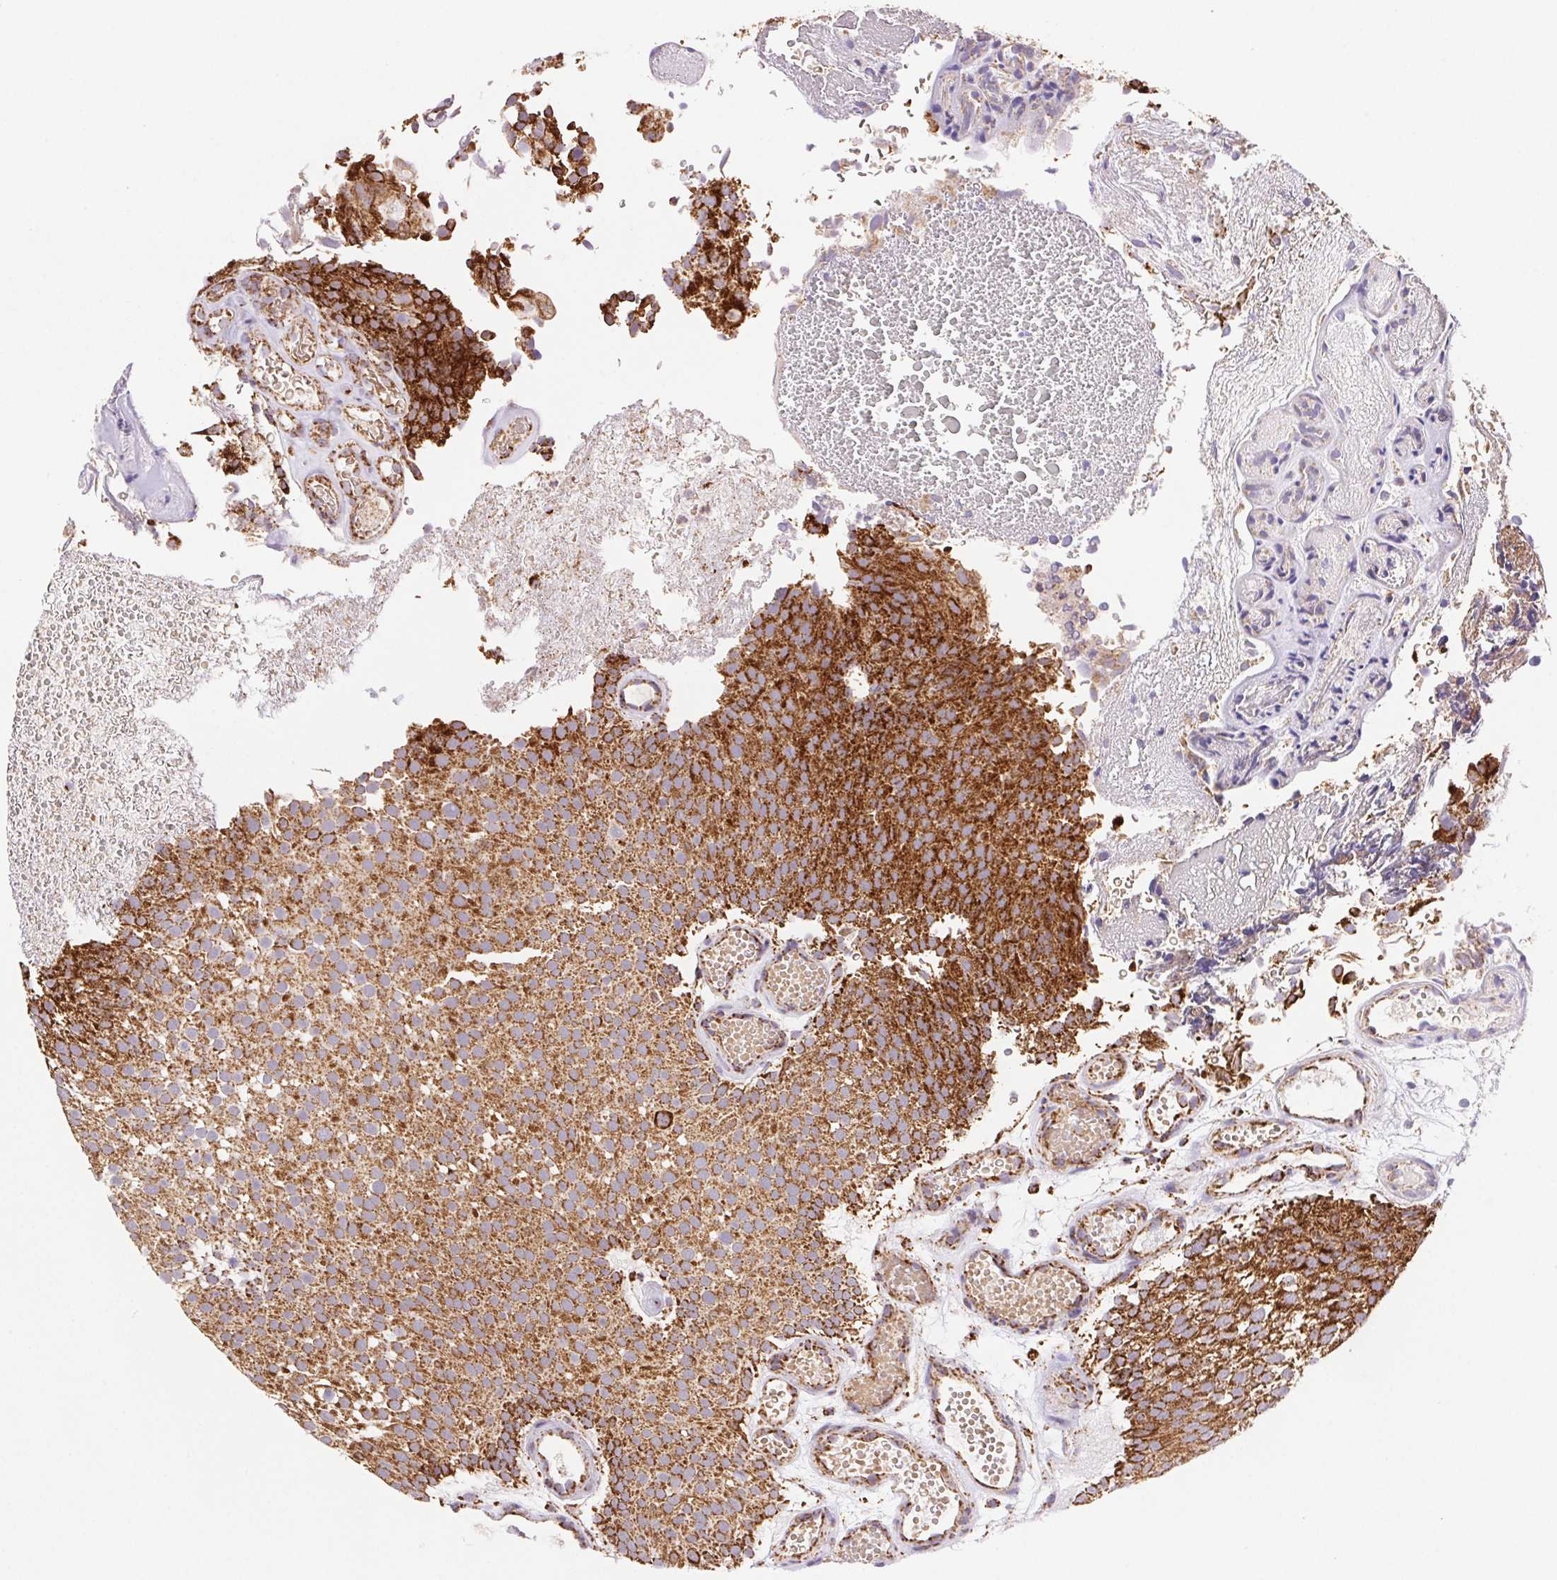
{"staining": {"intensity": "strong", "quantity": ">75%", "location": "cytoplasmic/membranous"}, "tissue": "urothelial cancer", "cell_type": "Tumor cells", "image_type": "cancer", "snomed": [{"axis": "morphology", "description": "Urothelial carcinoma, Low grade"}, {"axis": "topography", "description": "Urinary bladder"}], "caption": "This micrograph demonstrates immunohistochemistry (IHC) staining of low-grade urothelial carcinoma, with high strong cytoplasmic/membranous positivity in about >75% of tumor cells.", "gene": "NIPSNAP2", "patient": {"sex": "male", "age": 78}}